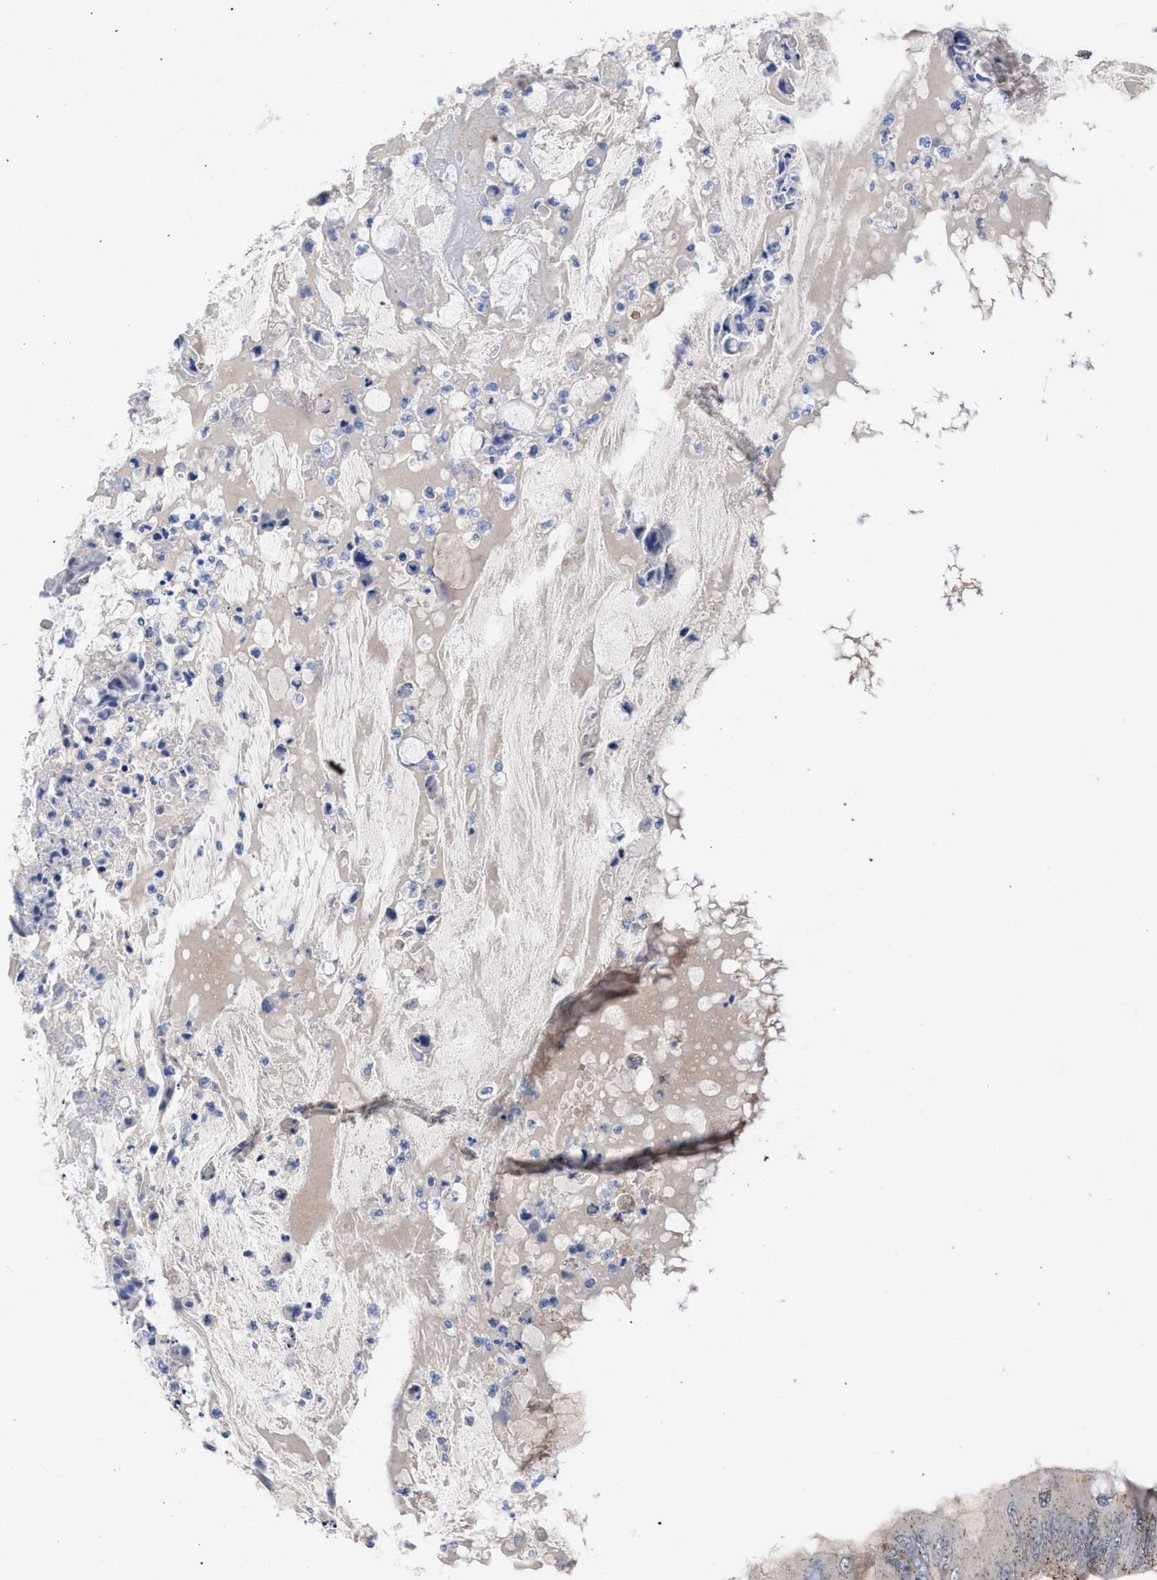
{"staining": {"intensity": "weak", "quantity": "<25%", "location": "cytoplasmic/membranous"}, "tissue": "colorectal cancer", "cell_type": "Tumor cells", "image_type": "cancer", "snomed": [{"axis": "morphology", "description": "Normal tissue, NOS"}, {"axis": "morphology", "description": "Adenocarcinoma, NOS"}, {"axis": "topography", "description": "Rectum"}, {"axis": "topography", "description": "Peripheral nerve tissue"}], "caption": "Immunohistochemical staining of human adenocarcinoma (colorectal) displays no significant expression in tumor cells.", "gene": "GMPR", "patient": {"sex": "female", "age": 77}}